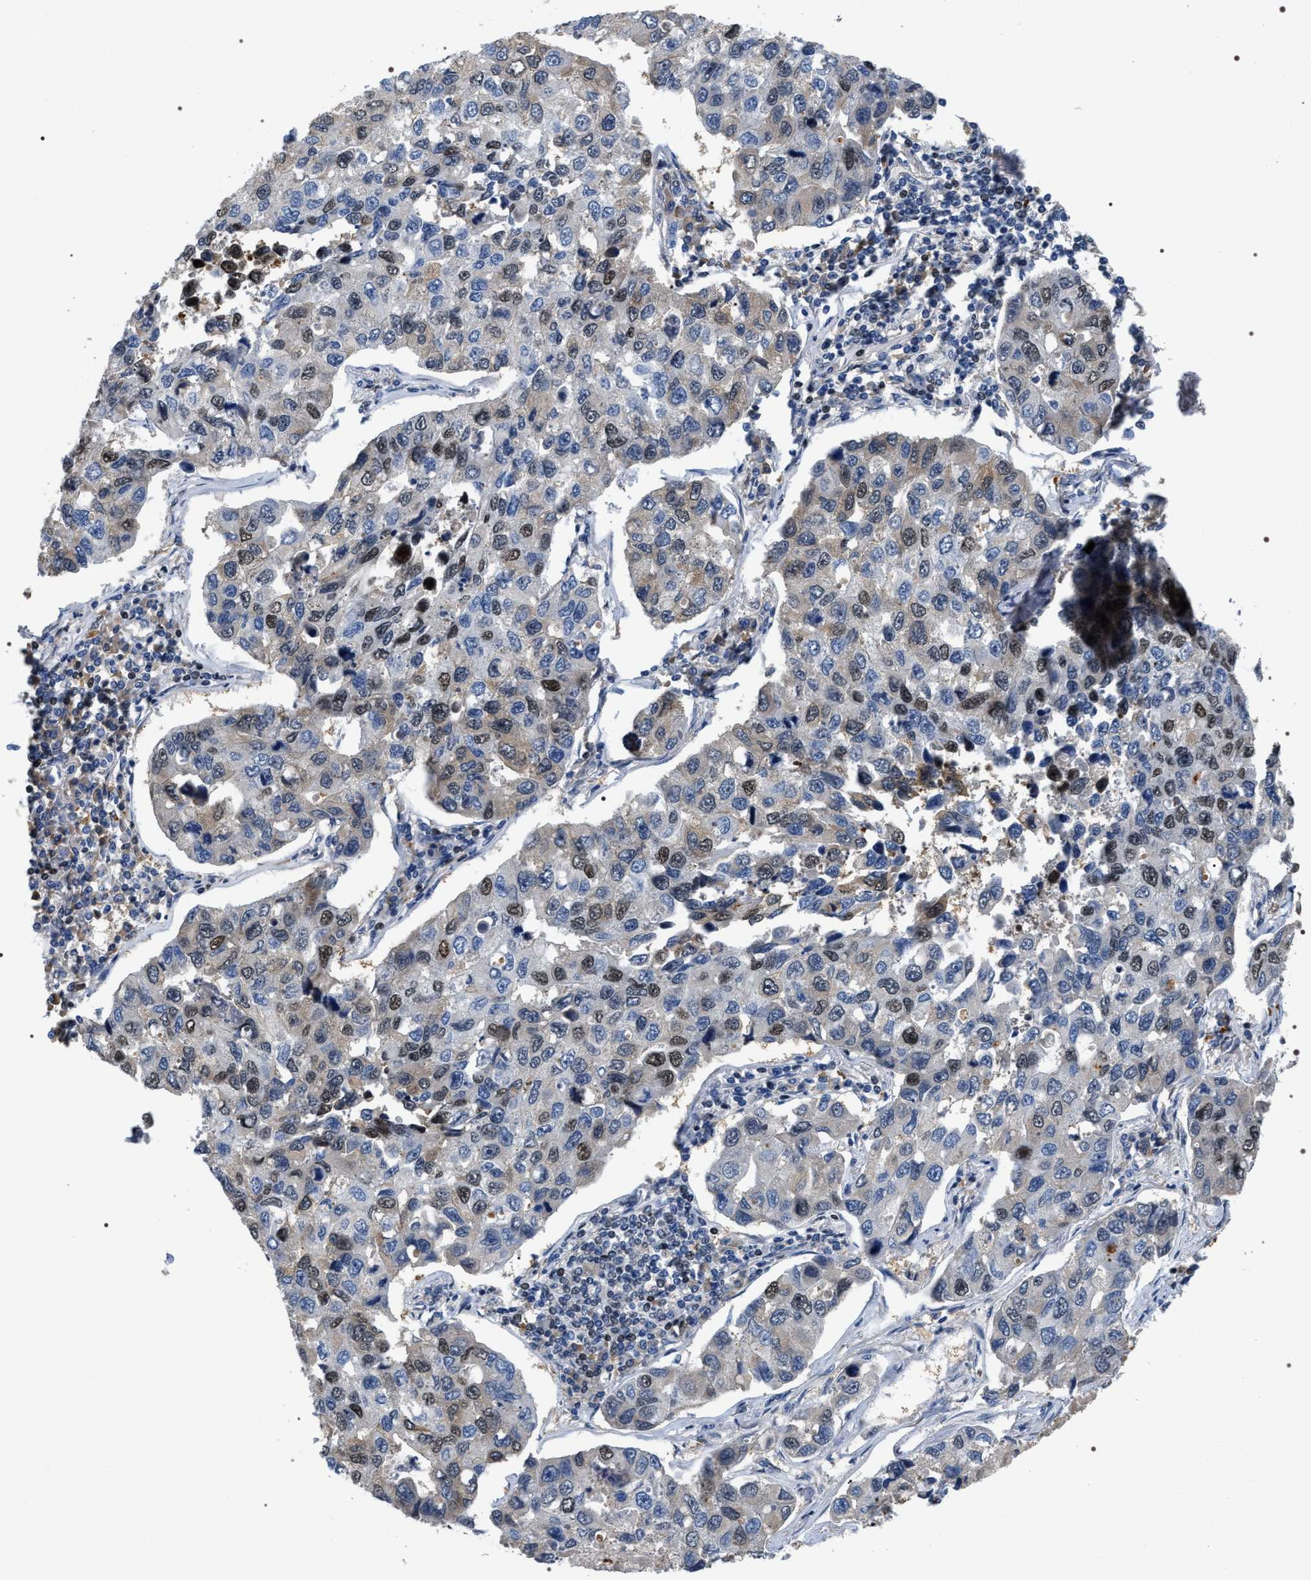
{"staining": {"intensity": "moderate", "quantity": "25%-75%", "location": "nuclear"}, "tissue": "lung cancer", "cell_type": "Tumor cells", "image_type": "cancer", "snomed": [{"axis": "morphology", "description": "Adenocarcinoma, NOS"}, {"axis": "topography", "description": "Lung"}], "caption": "Immunohistochemical staining of lung cancer (adenocarcinoma) reveals medium levels of moderate nuclear protein expression in approximately 25%-75% of tumor cells.", "gene": "C7orf25", "patient": {"sex": "male", "age": 64}}